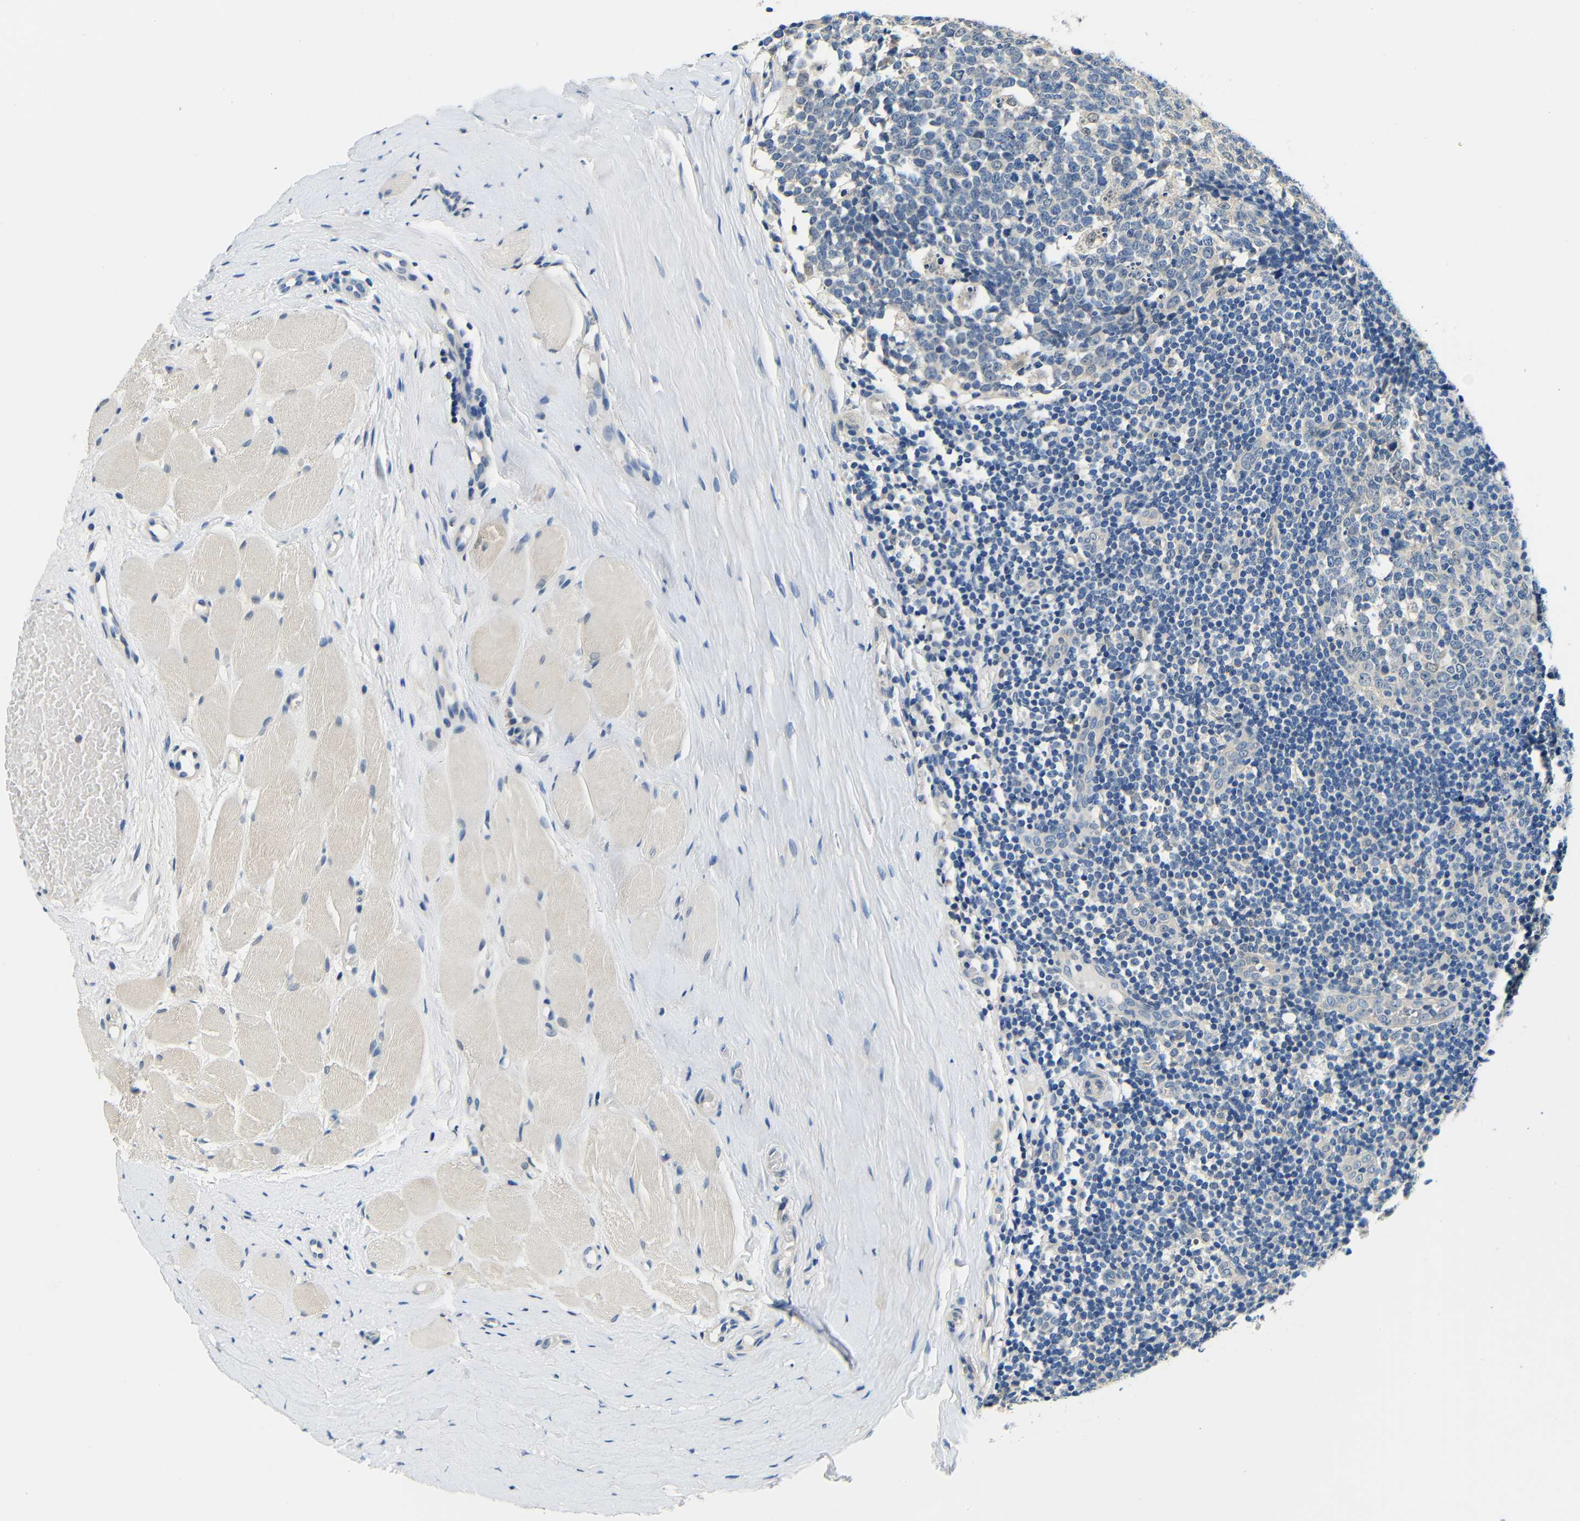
{"staining": {"intensity": "negative", "quantity": "none", "location": "none"}, "tissue": "tonsil", "cell_type": "Germinal center cells", "image_type": "normal", "snomed": [{"axis": "morphology", "description": "Normal tissue, NOS"}, {"axis": "topography", "description": "Tonsil"}], "caption": "DAB (3,3'-diaminobenzidine) immunohistochemical staining of normal human tonsil displays no significant staining in germinal center cells.", "gene": "ADAP1", "patient": {"sex": "female", "age": 19}}